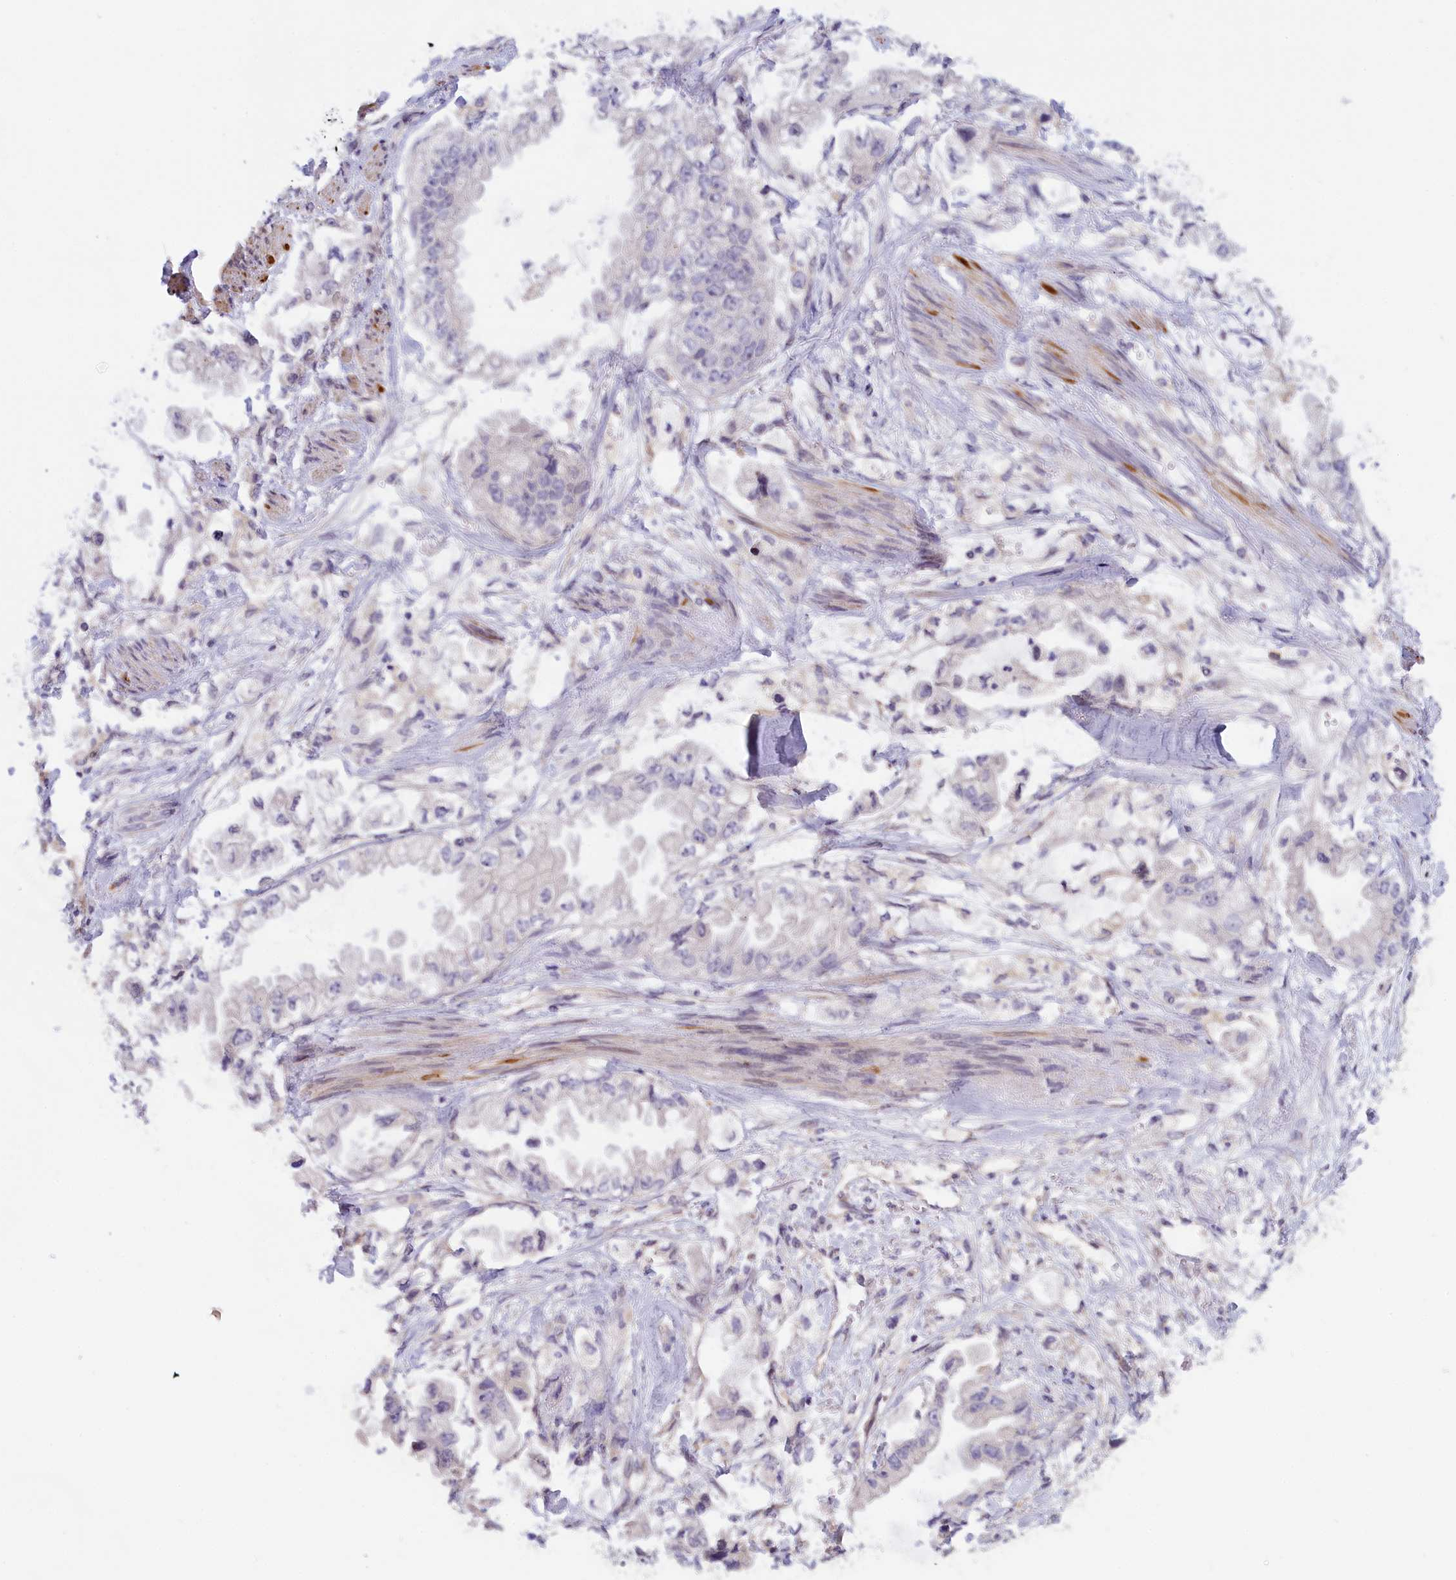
{"staining": {"intensity": "negative", "quantity": "none", "location": "none"}, "tissue": "stomach cancer", "cell_type": "Tumor cells", "image_type": "cancer", "snomed": [{"axis": "morphology", "description": "Adenocarcinoma, NOS"}, {"axis": "topography", "description": "Stomach"}], "caption": "This histopathology image is of adenocarcinoma (stomach) stained with IHC to label a protein in brown with the nuclei are counter-stained blue. There is no expression in tumor cells. The staining is performed using DAB brown chromogen with nuclei counter-stained in using hematoxylin.", "gene": "IGFALS", "patient": {"sex": "male", "age": 62}}